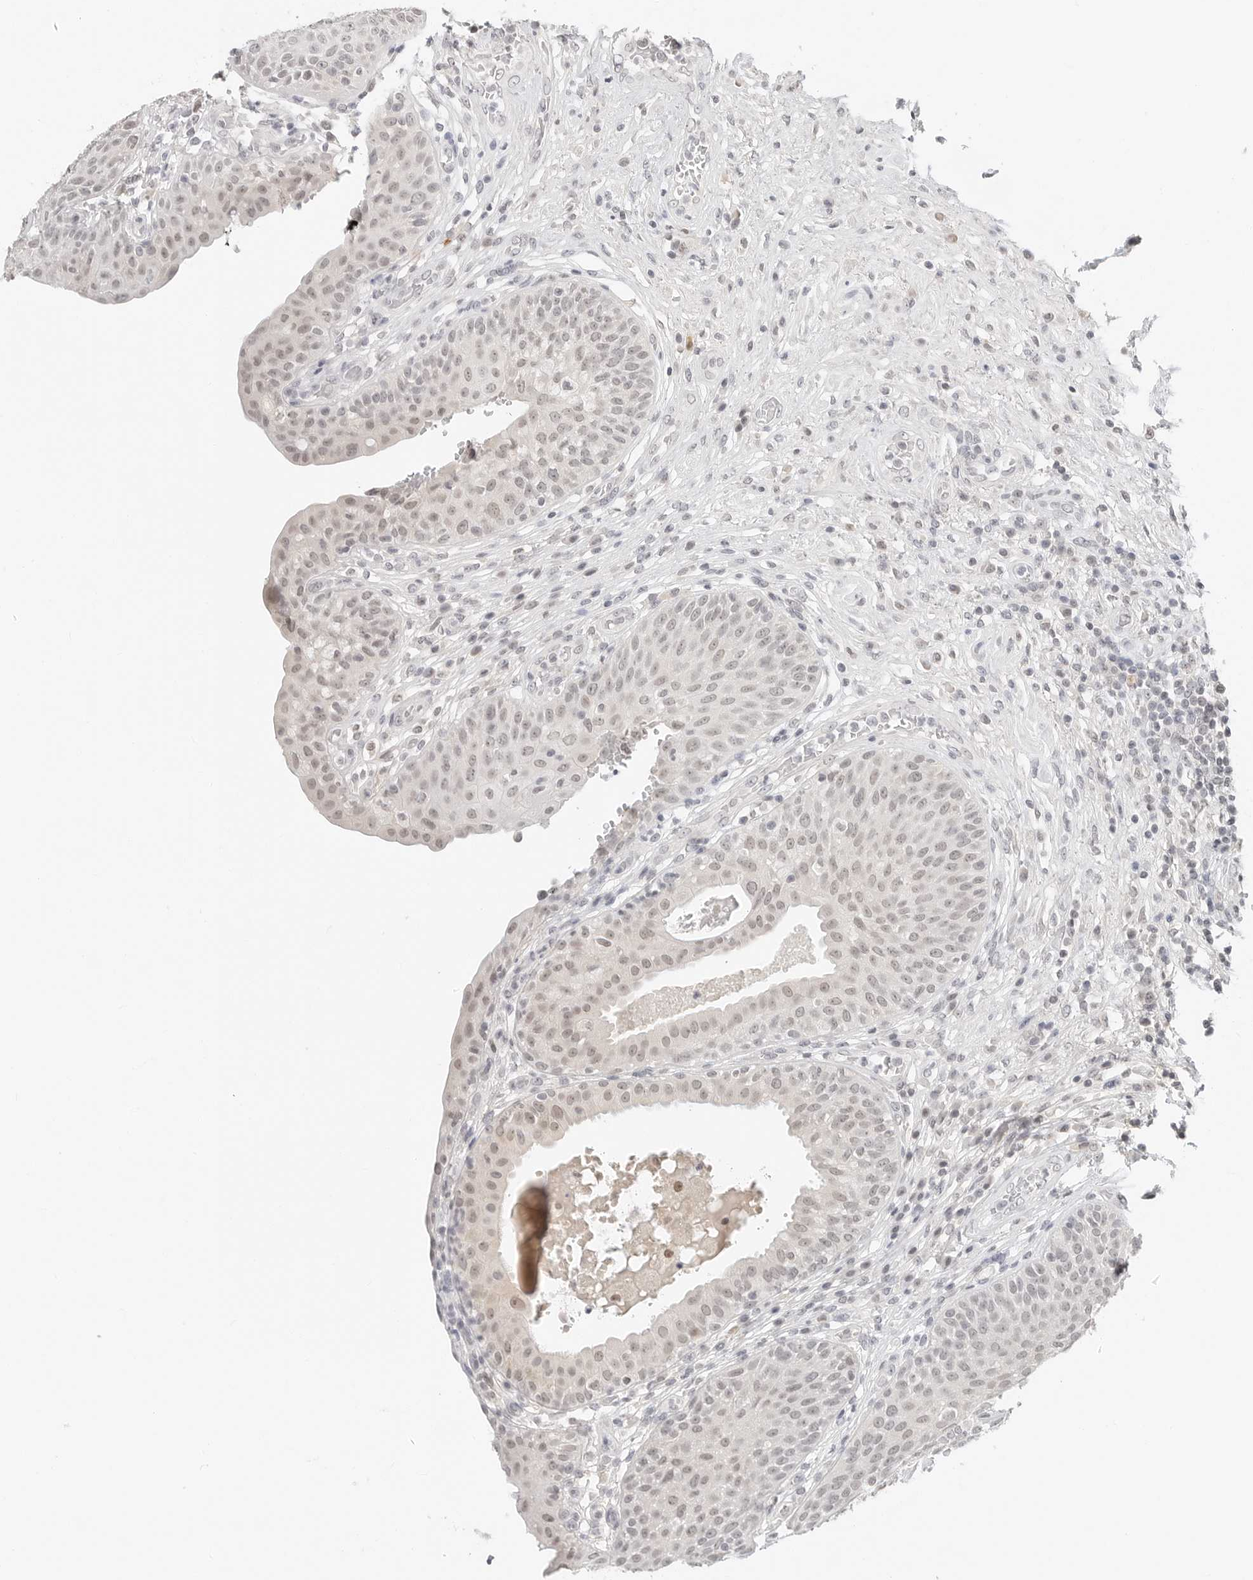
{"staining": {"intensity": "weak", "quantity": "25%-75%", "location": "nuclear"}, "tissue": "urinary bladder", "cell_type": "Urothelial cells", "image_type": "normal", "snomed": [{"axis": "morphology", "description": "Normal tissue, NOS"}, {"axis": "topography", "description": "Urinary bladder"}], "caption": "High-power microscopy captured an immunohistochemistry image of unremarkable urinary bladder, revealing weak nuclear expression in approximately 25%-75% of urothelial cells.", "gene": "TSEN2", "patient": {"sex": "female", "age": 62}}